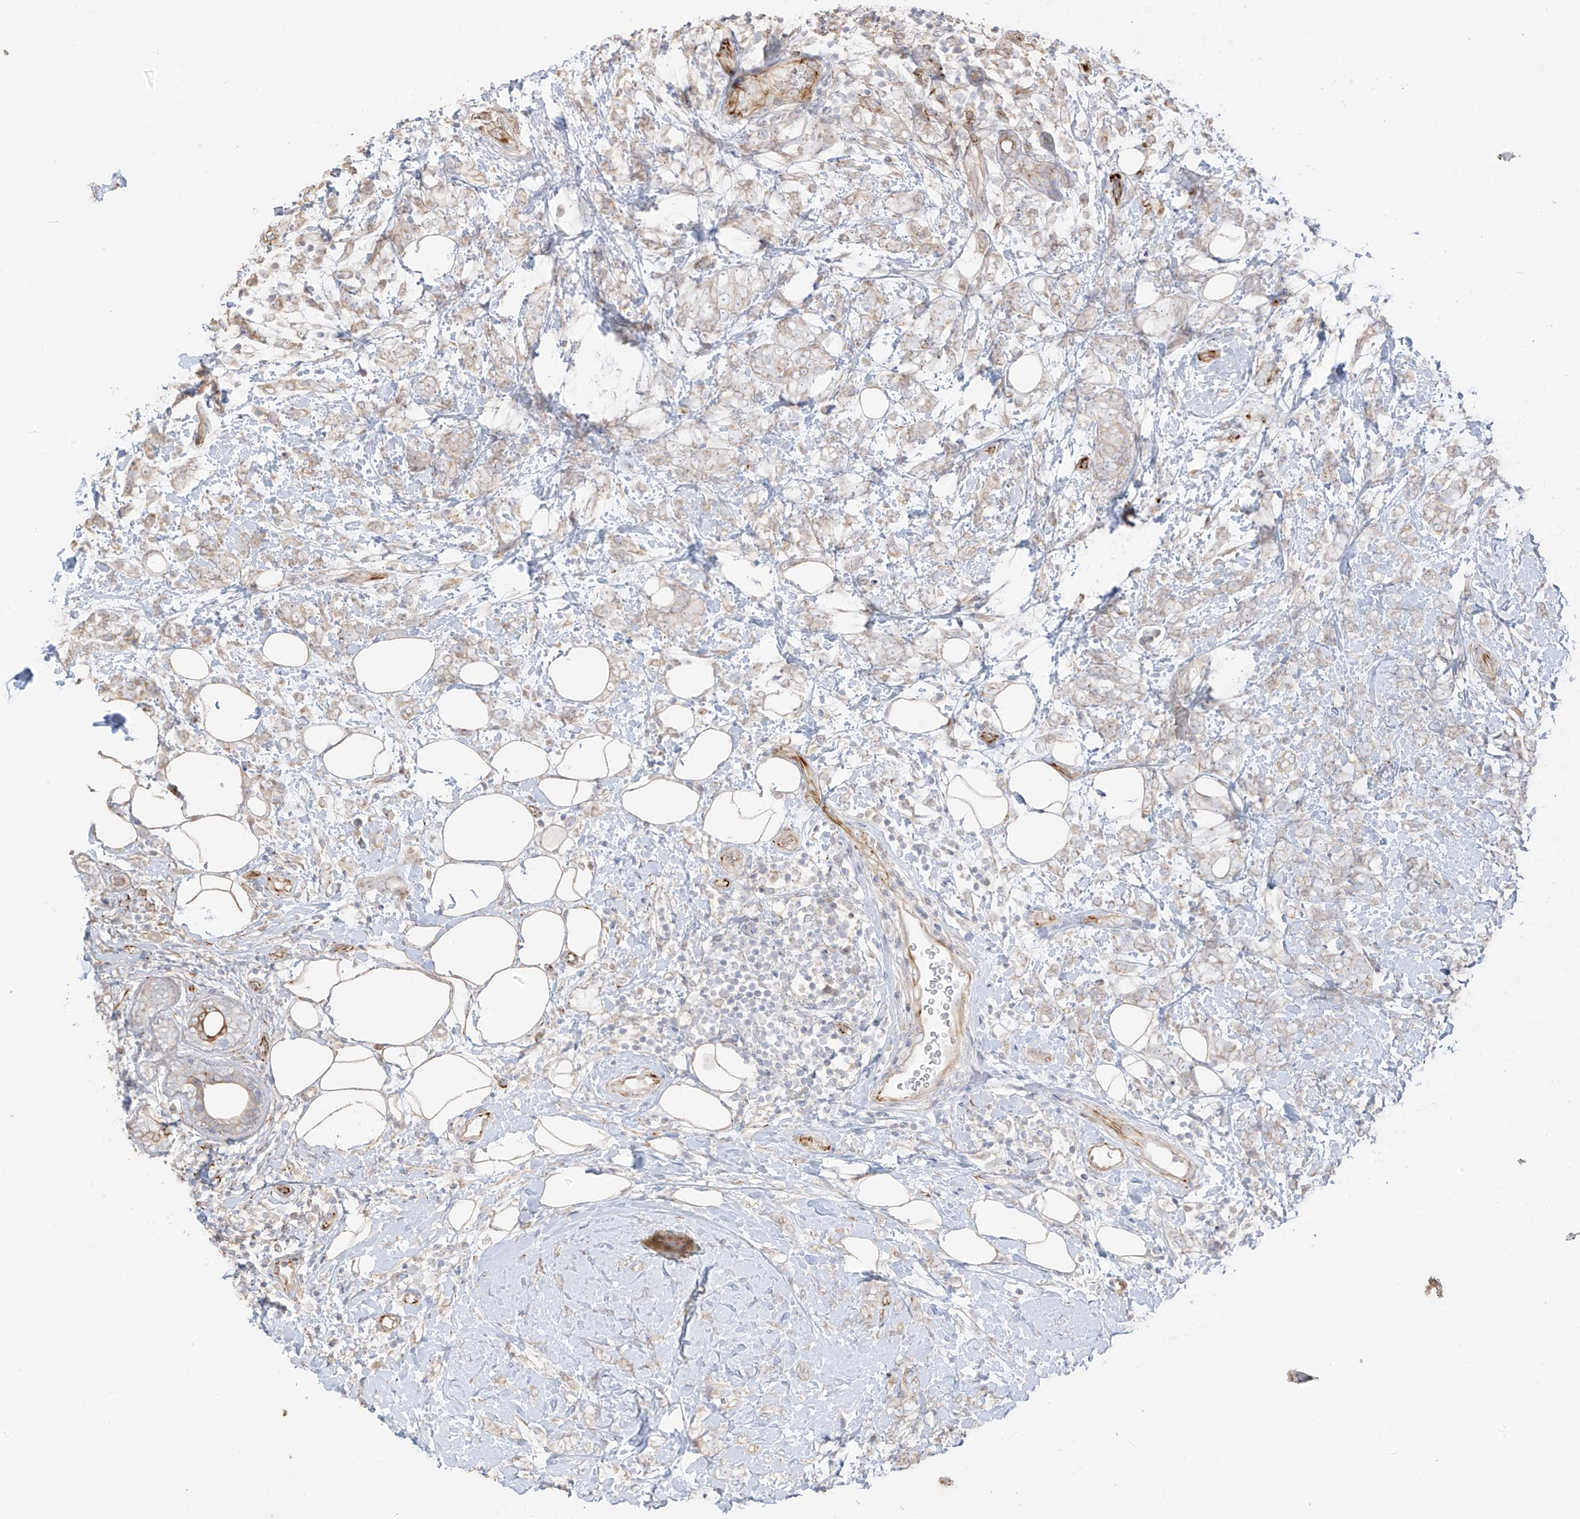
{"staining": {"intensity": "negative", "quantity": "none", "location": "none"}, "tissue": "breast cancer", "cell_type": "Tumor cells", "image_type": "cancer", "snomed": [{"axis": "morphology", "description": "Lobular carcinoma"}, {"axis": "topography", "description": "Breast"}], "caption": "DAB immunohistochemical staining of human lobular carcinoma (breast) reveals no significant positivity in tumor cells.", "gene": "DCDC2", "patient": {"sex": "female", "age": 58}}